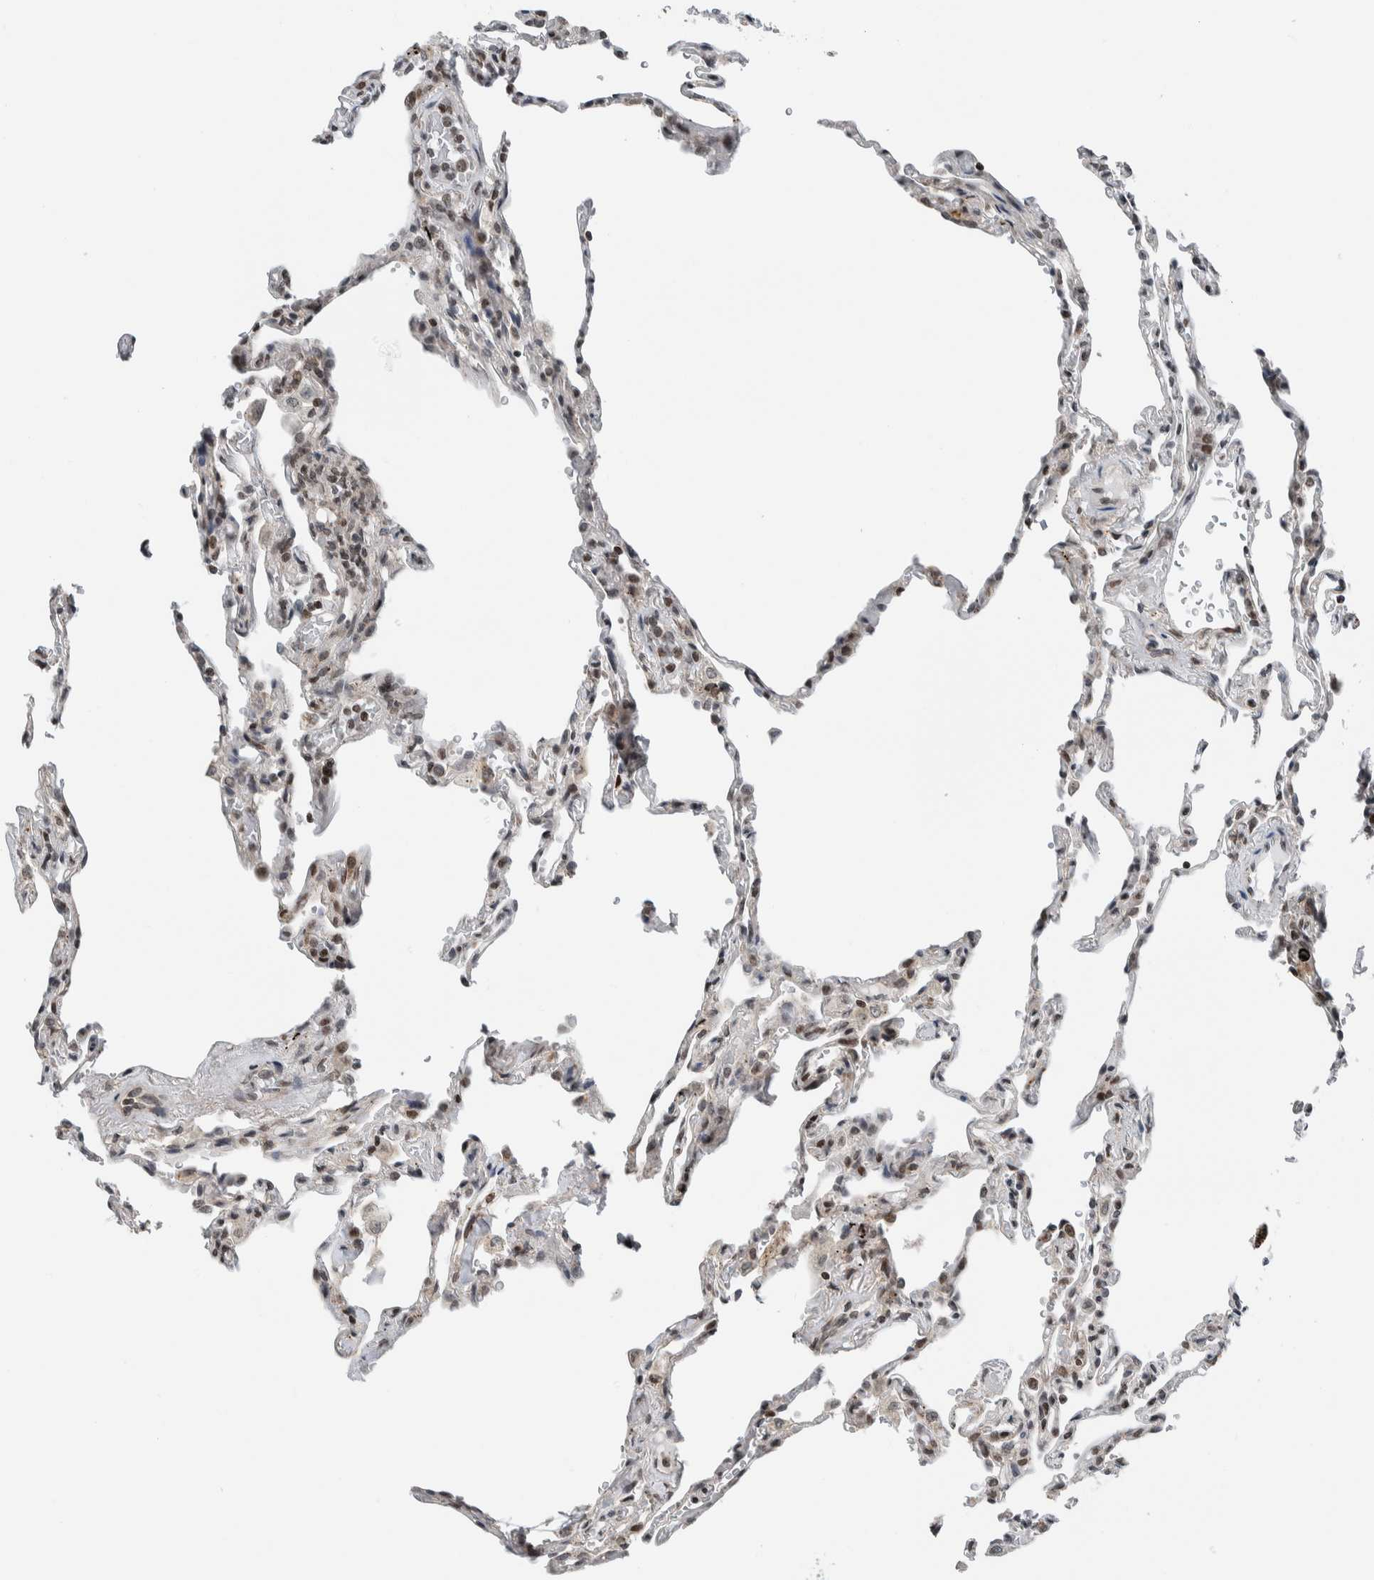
{"staining": {"intensity": "moderate", "quantity": "25%-75%", "location": "nuclear"}, "tissue": "lung", "cell_type": "Alveolar cells", "image_type": "normal", "snomed": [{"axis": "morphology", "description": "Normal tissue, NOS"}, {"axis": "topography", "description": "Lung"}], "caption": "Benign lung exhibits moderate nuclear positivity in about 25%-75% of alveolar cells, visualized by immunohistochemistry.", "gene": "NPLOC4", "patient": {"sex": "male", "age": 59}}